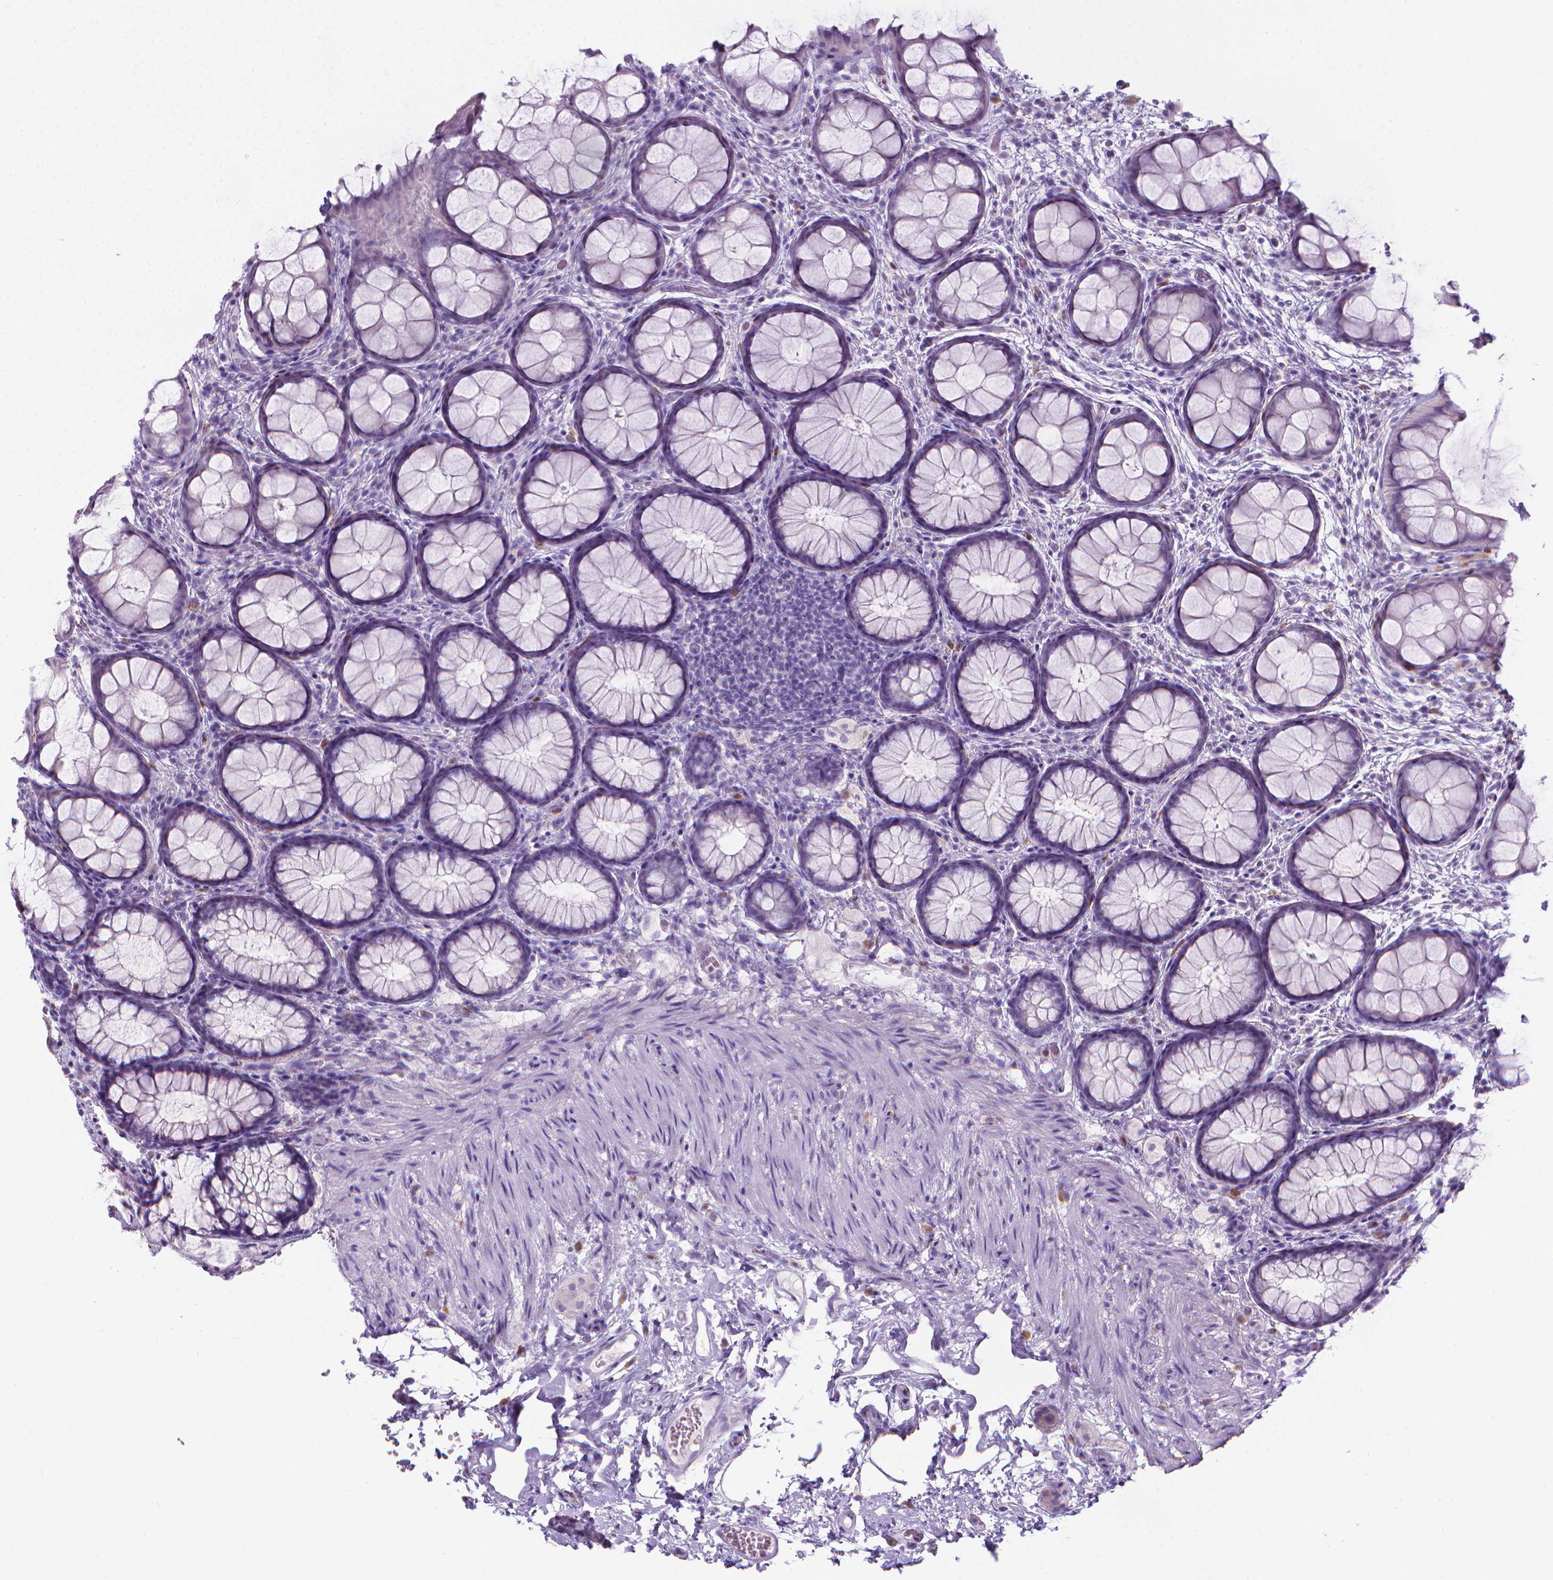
{"staining": {"intensity": "negative", "quantity": "none", "location": "none"}, "tissue": "rectum", "cell_type": "Glandular cells", "image_type": "normal", "snomed": [{"axis": "morphology", "description": "Normal tissue, NOS"}, {"axis": "topography", "description": "Rectum"}], "caption": "IHC photomicrograph of benign rectum: human rectum stained with DAB reveals no significant protein positivity in glandular cells. (Stains: DAB (3,3'-diaminobenzidine) IHC with hematoxylin counter stain, Microscopy: brightfield microscopy at high magnification).", "gene": "SPAG6", "patient": {"sex": "female", "age": 62}}